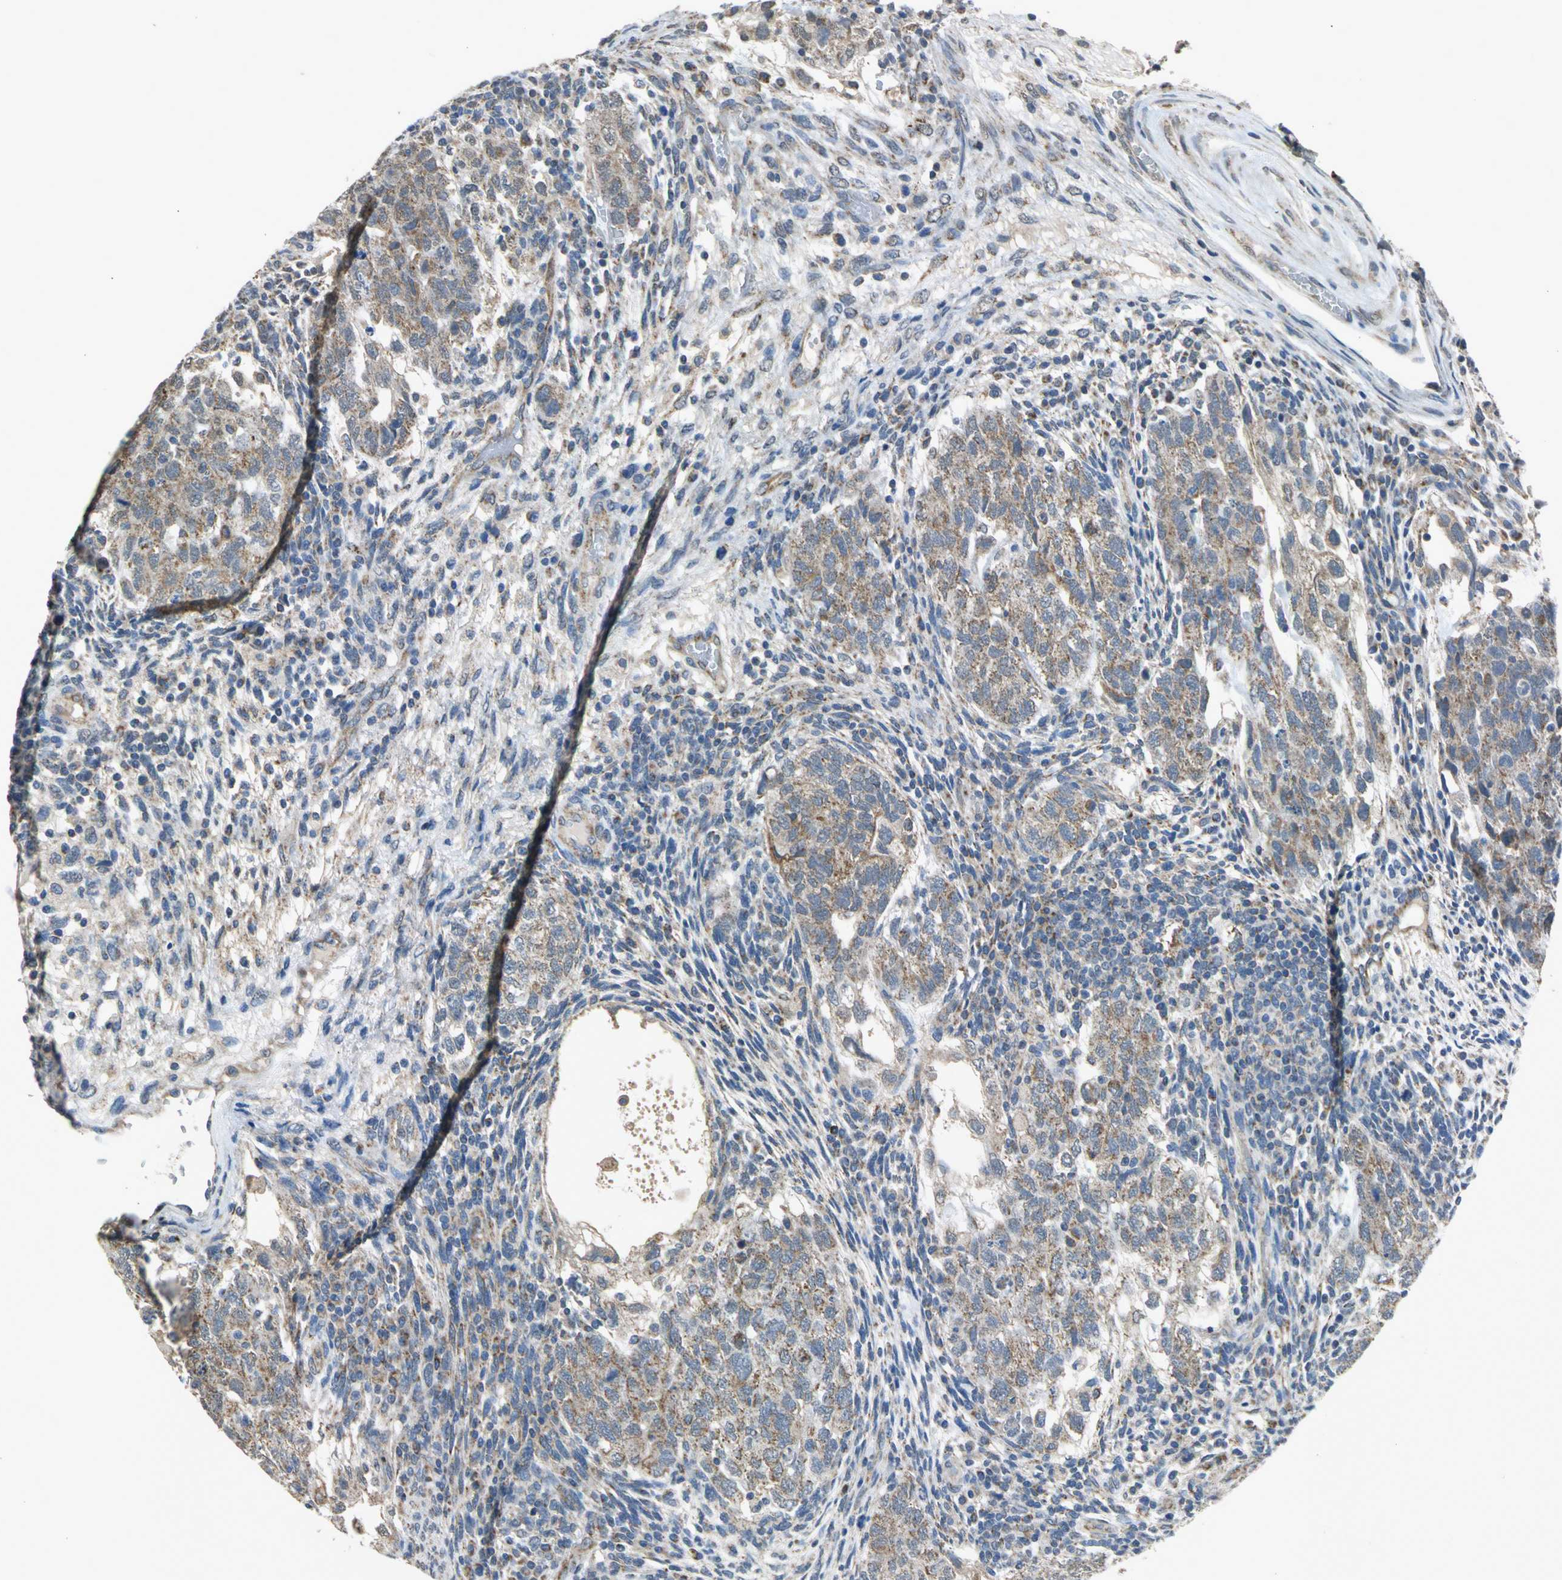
{"staining": {"intensity": "moderate", "quantity": ">75%", "location": "cytoplasmic/membranous"}, "tissue": "testis cancer", "cell_type": "Tumor cells", "image_type": "cancer", "snomed": [{"axis": "morphology", "description": "Normal tissue, NOS"}, {"axis": "morphology", "description": "Carcinoma, Embryonal, NOS"}, {"axis": "topography", "description": "Testis"}], "caption": "Immunohistochemical staining of human testis embryonal carcinoma reveals medium levels of moderate cytoplasmic/membranous protein staining in about >75% of tumor cells.", "gene": "NDUFB5", "patient": {"sex": "male", "age": 36}}